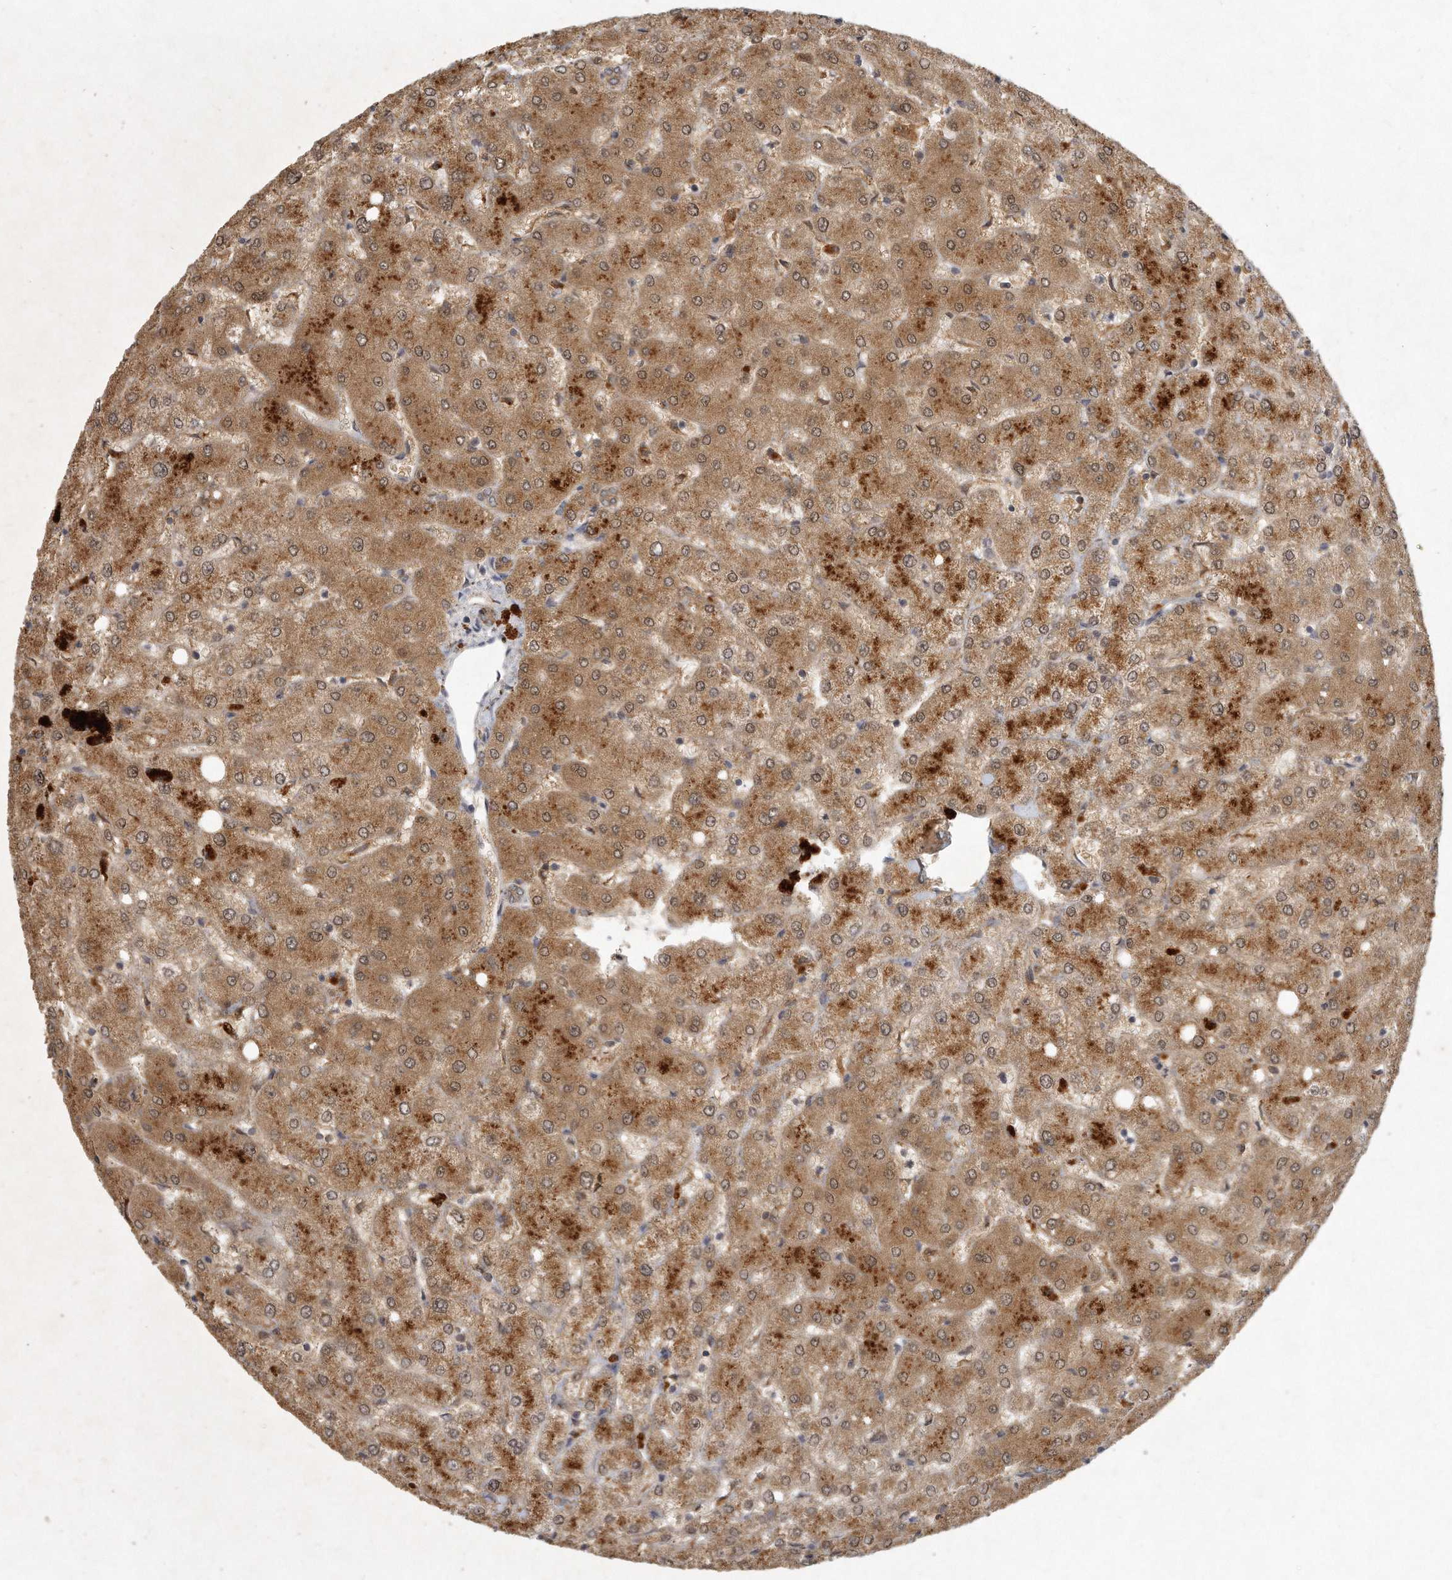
{"staining": {"intensity": "moderate", "quantity": ">75%", "location": "cytoplasmic/membranous"}, "tissue": "liver", "cell_type": "Cholangiocytes", "image_type": "normal", "snomed": [{"axis": "morphology", "description": "Normal tissue, NOS"}, {"axis": "topography", "description": "Liver"}], "caption": "A brown stain labels moderate cytoplasmic/membranous expression of a protein in cholangiocytes of benign liver.", "gene": "LGALS8", "patient": {"sex": "female", "age": 54}}